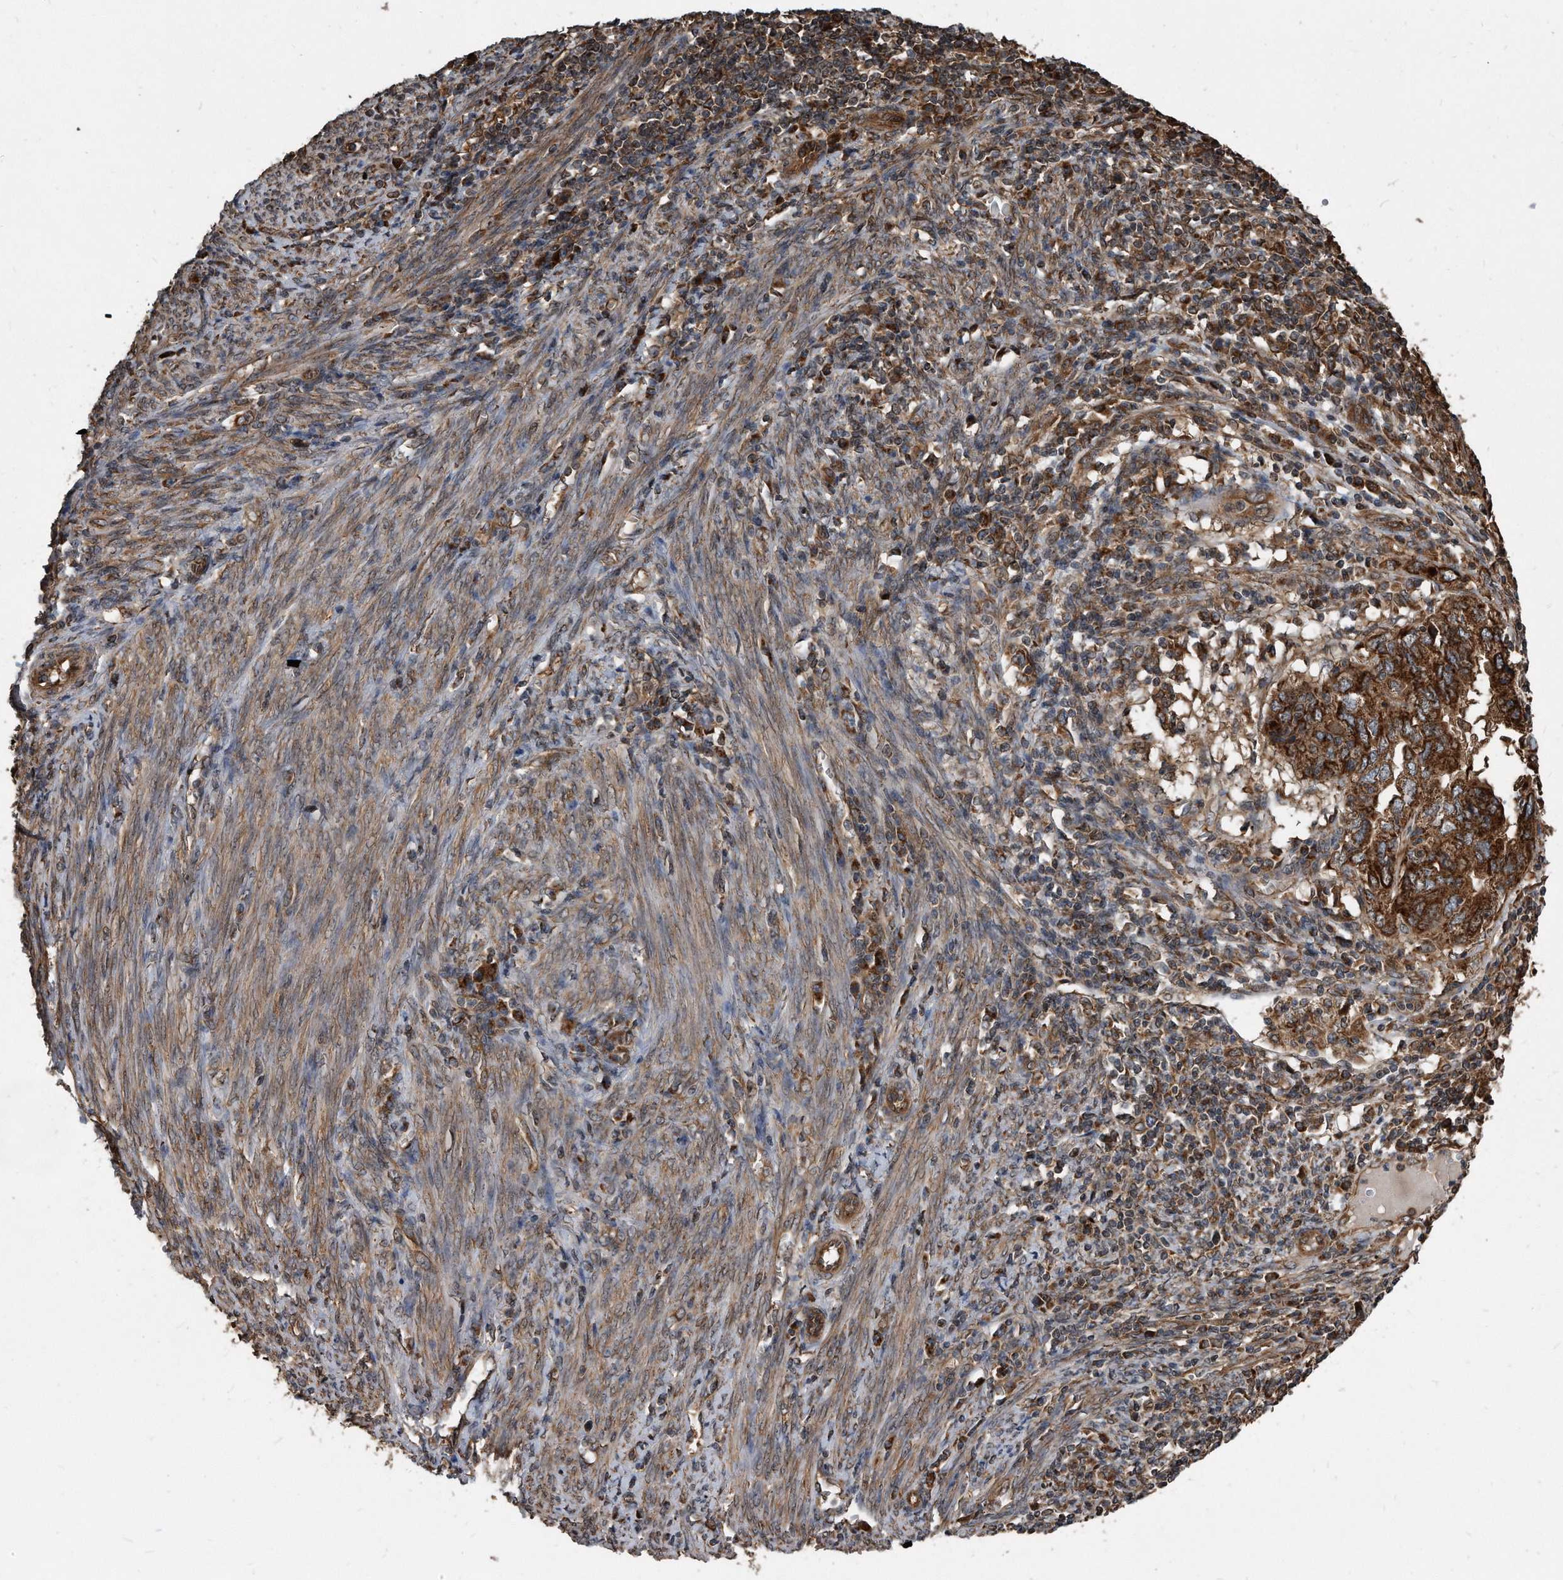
{"staining": {"intensity": "strong", "quantity": ">75%", "location": "cytoplasmic/membranous"}, "tissue": "endometrial cancer", "cell_type": "Tumor cells", "image_type": "cancer", "snomed": [{"axis": "morphology", "description": "Adenocarcinoma, NOS"}, {"axis": "topography", "description": "Uterus"}], "caption": "Human endometrial cancer (adenocarcinoma) stained with a protein marker demonstrates strong staining in tumor cells.", "gene": "FAM136A", "patient": {"sex": "female", "age": 77}}